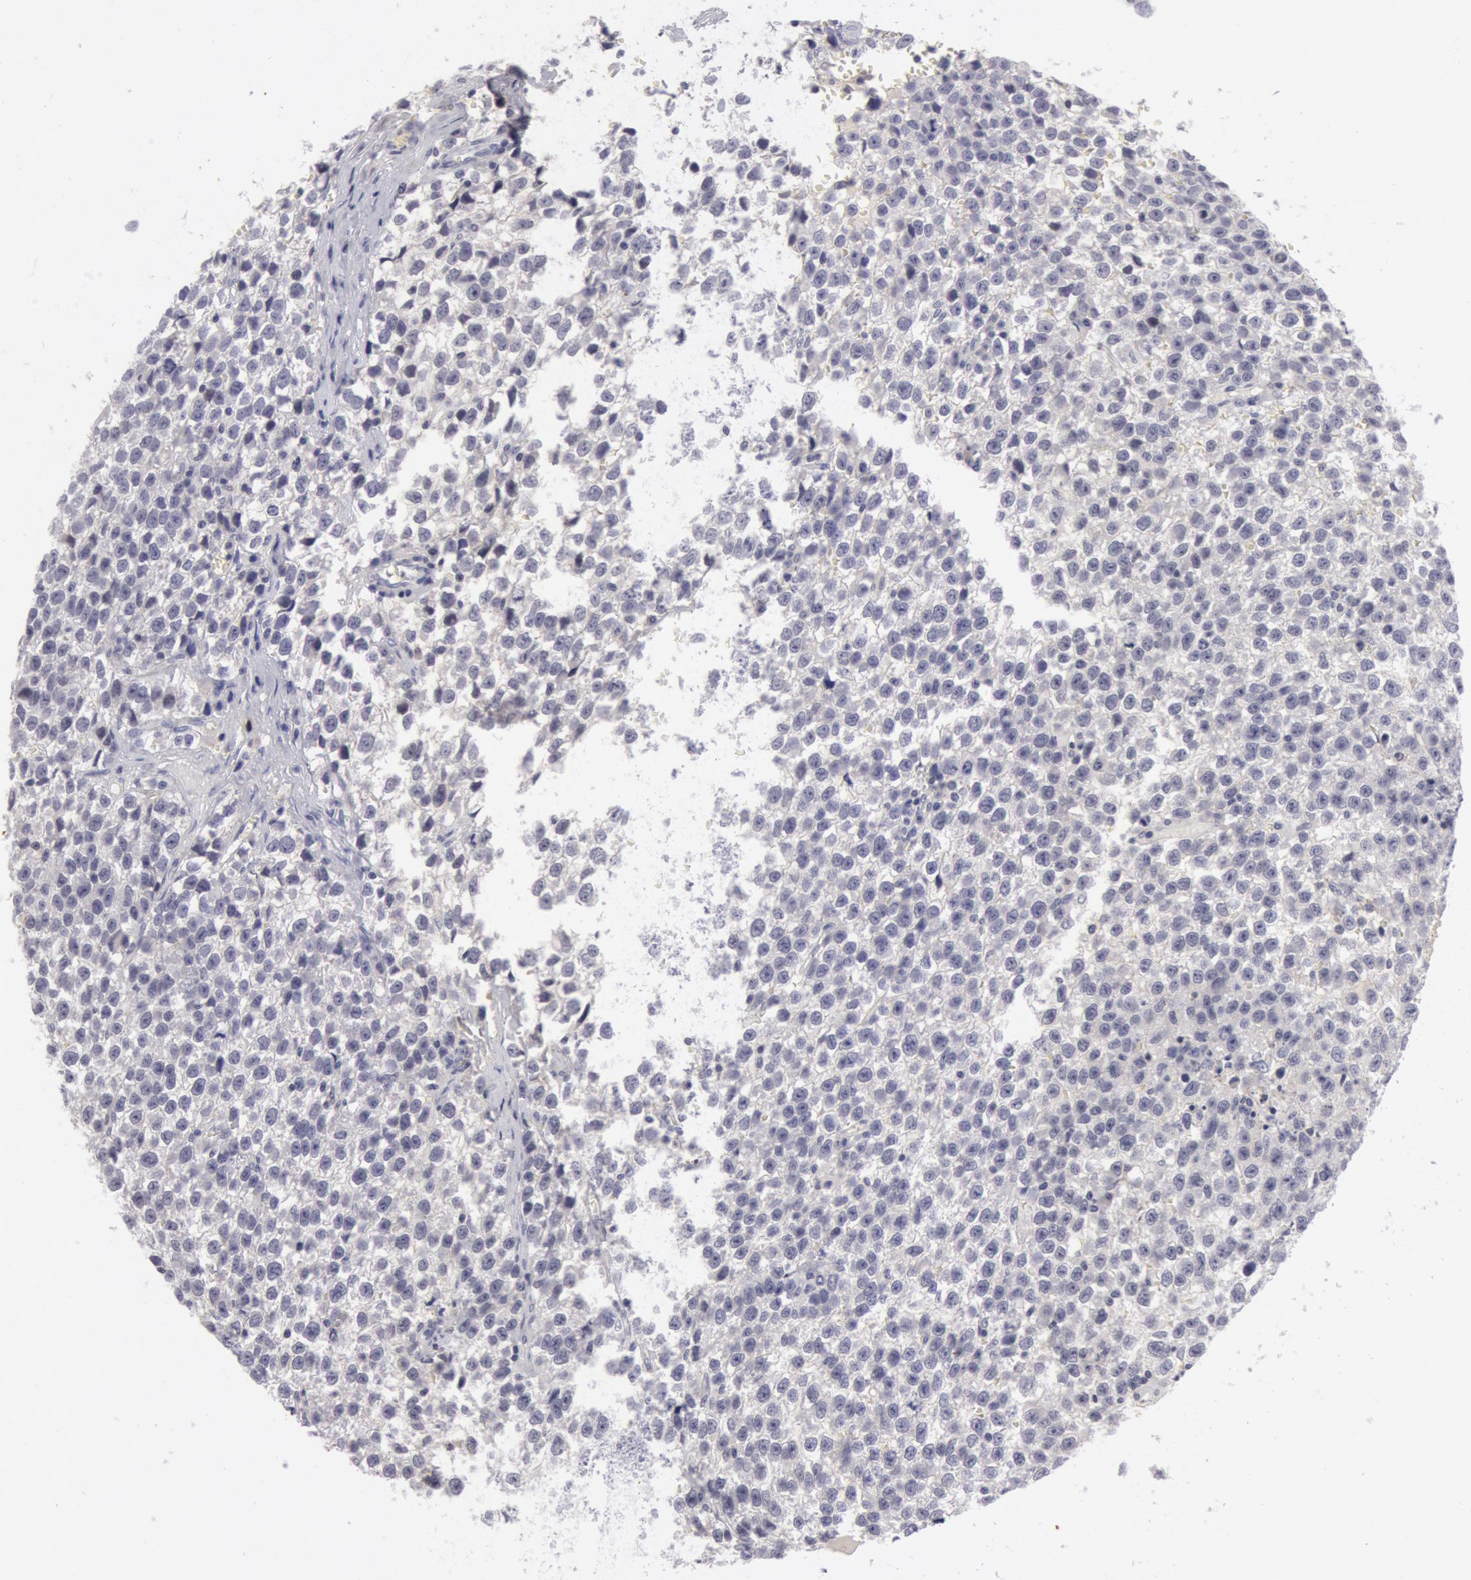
{"staining": {"intensity": "negative", "quantity": "none", "location": "none"}, "tissue": "testis cancer", "cell_type": "Tumor cells", "image_type": "cancer", "snomed": [{"axis": "morphology", "description": "Seminoma, NOS"}, {"axis": "topography", "description": "Testis"}], "caption": "Histopathology image shows no protein staining in tumor cells of testis cancer tissue.", "gene": "NLGN4X", "patient": {"sex": "male", "age": 35}}